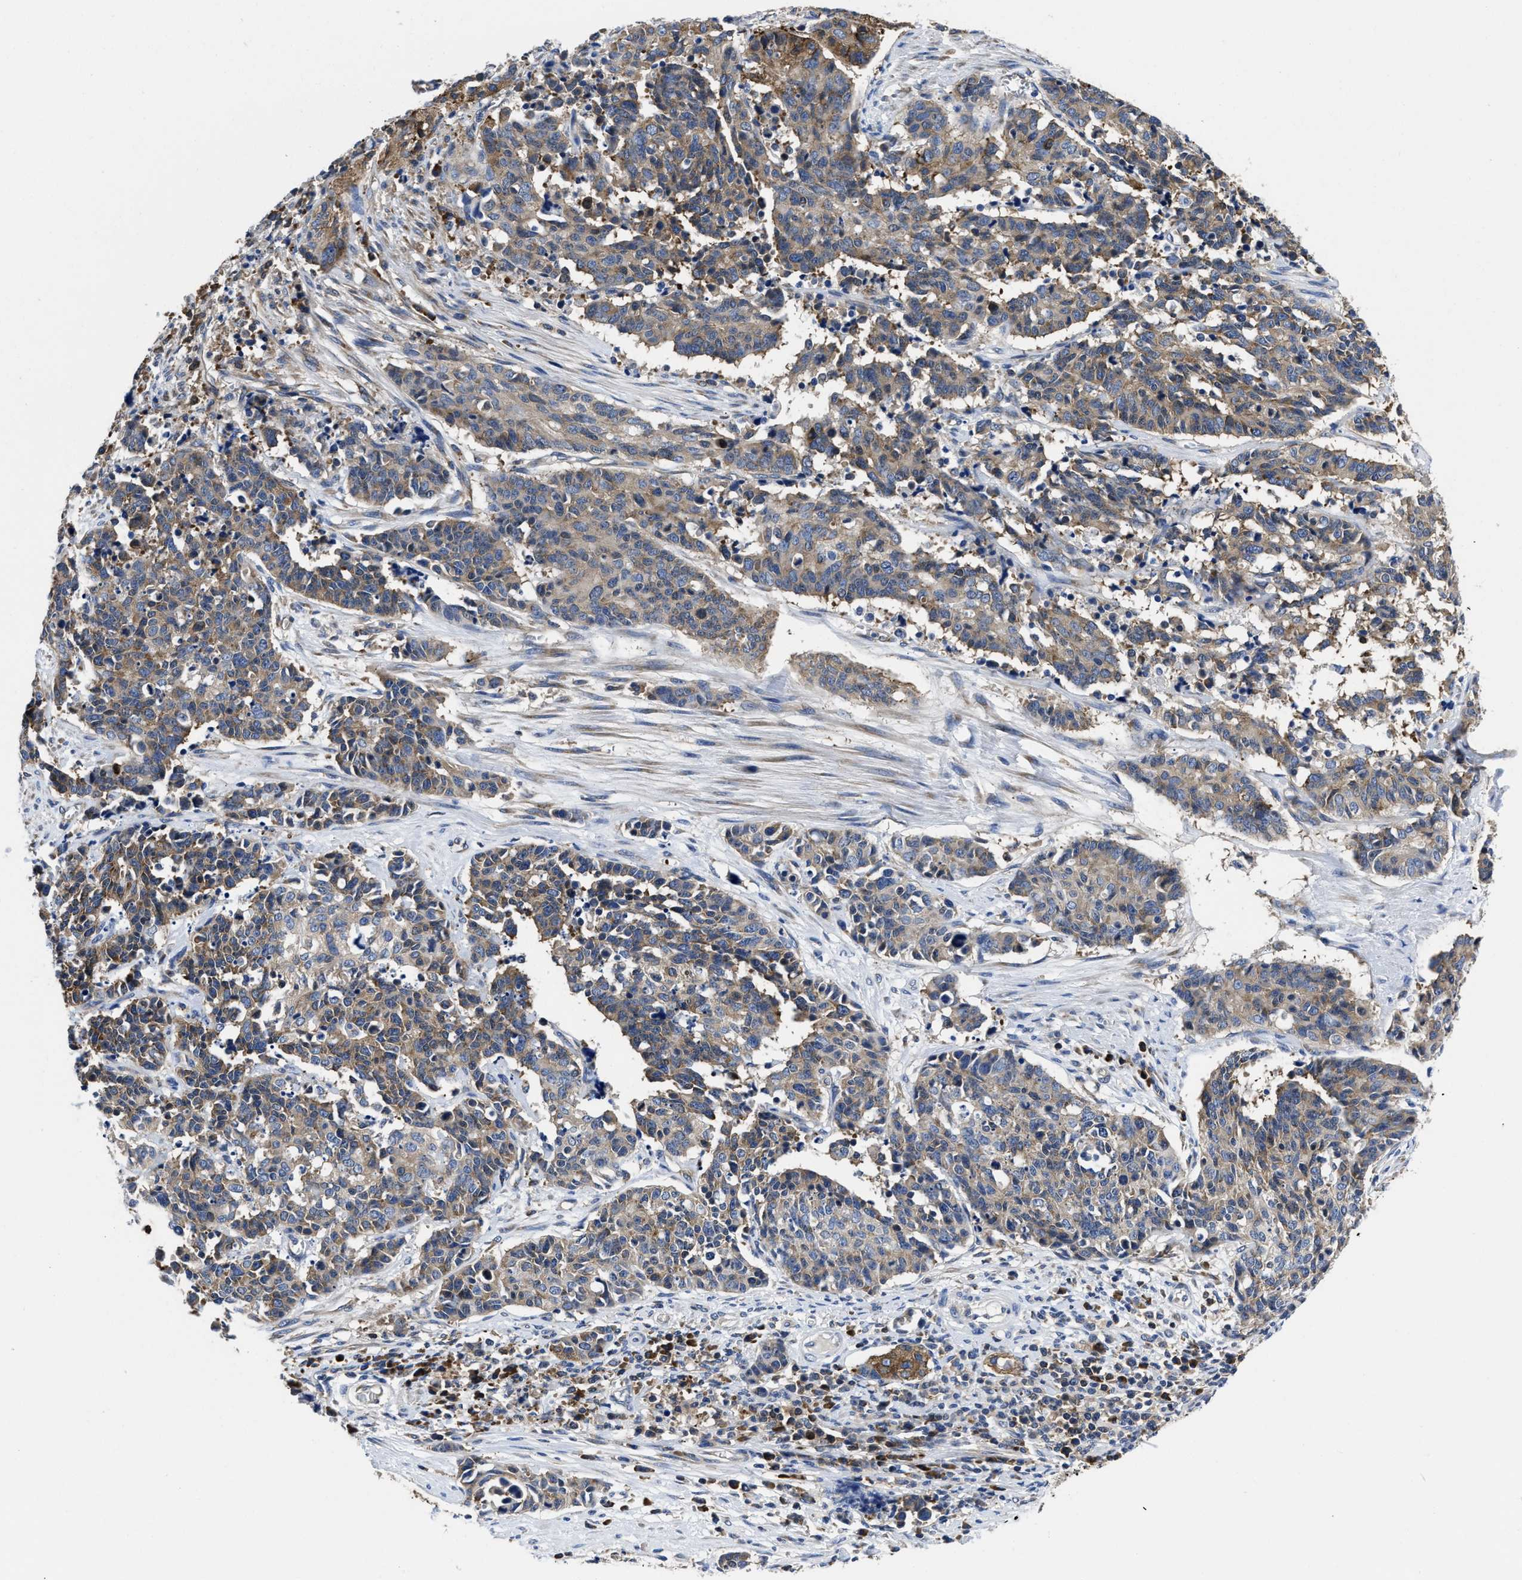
{"staining": {"intensity": "weak", "quantity": ">75%", "location": "cytoplasmic/membranous"}, "tissue": "cervical cancer", "cell_type": "Tumor cells", "image_type": "cancer", "snomed": [{"axis": "morphology", "description": "Squamous cell carcinoma, NOS"}, {"axis": "topography", "description": "Cervix"}], "caption": "Human cervical cancer stained with a protein marker shows weak staining in tumor cells.", "gene": "YARS1", "patient": {"sex": "female", "age": 35}}